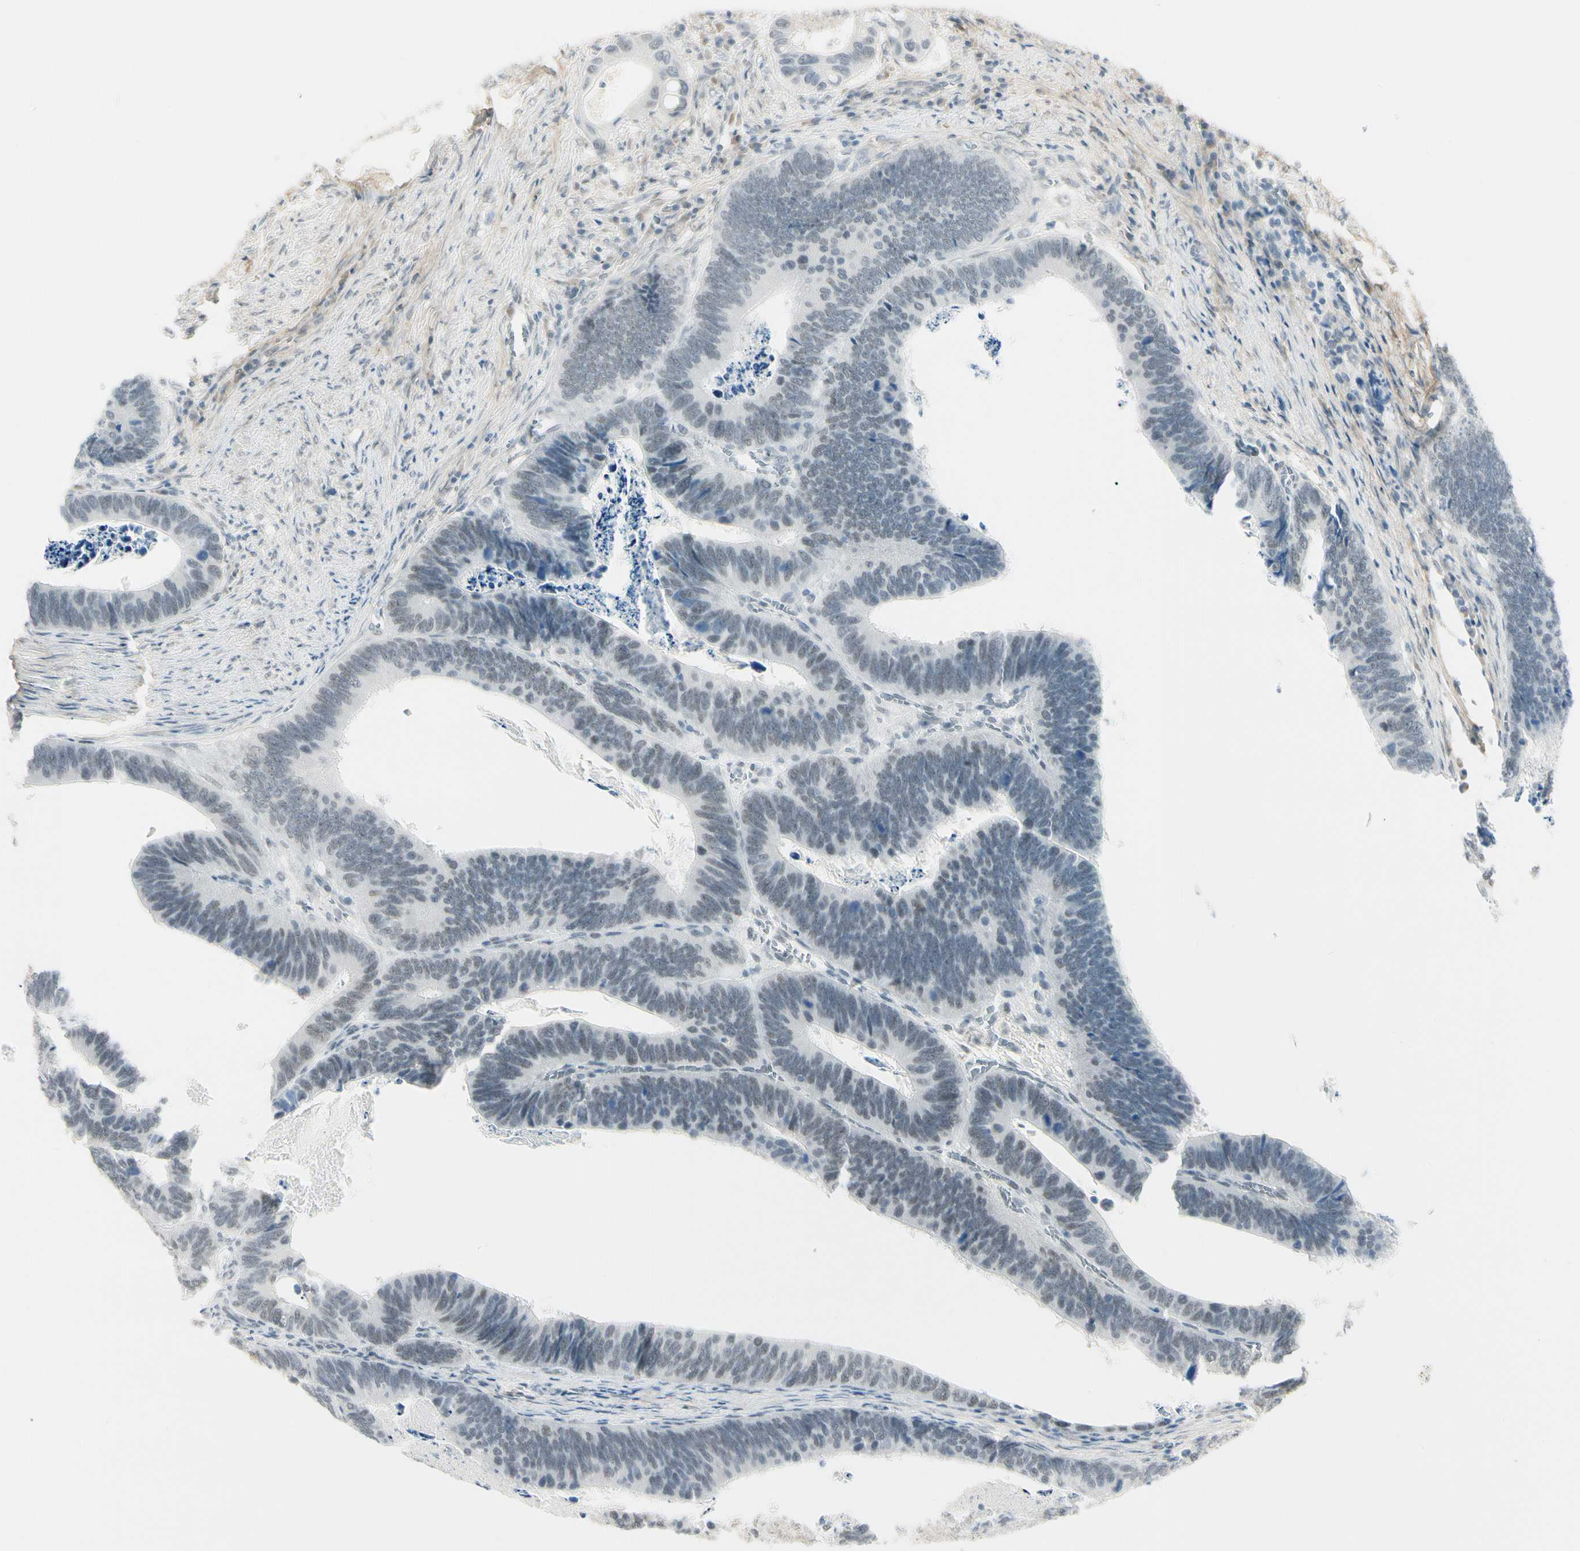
{"staining": {"intensity": "weak", "quantity": ">75%", "location": "nuclear"}, "tissue": "colorectal cancer", "cell_type": "Tumor cells", "image_type": "cancer", "snomed": [{"axis": "morphology", "description": "Adenocarcinoma, NOS"}, {"axis": "topography", "description": "Colon"}], "caption": "Protein analysis of colorectal cancer tissue displays weak nuclear expression in about >75% of tumor cells.", "gene": "ASPN", "patient": {"sex": "male", "age": 72}}